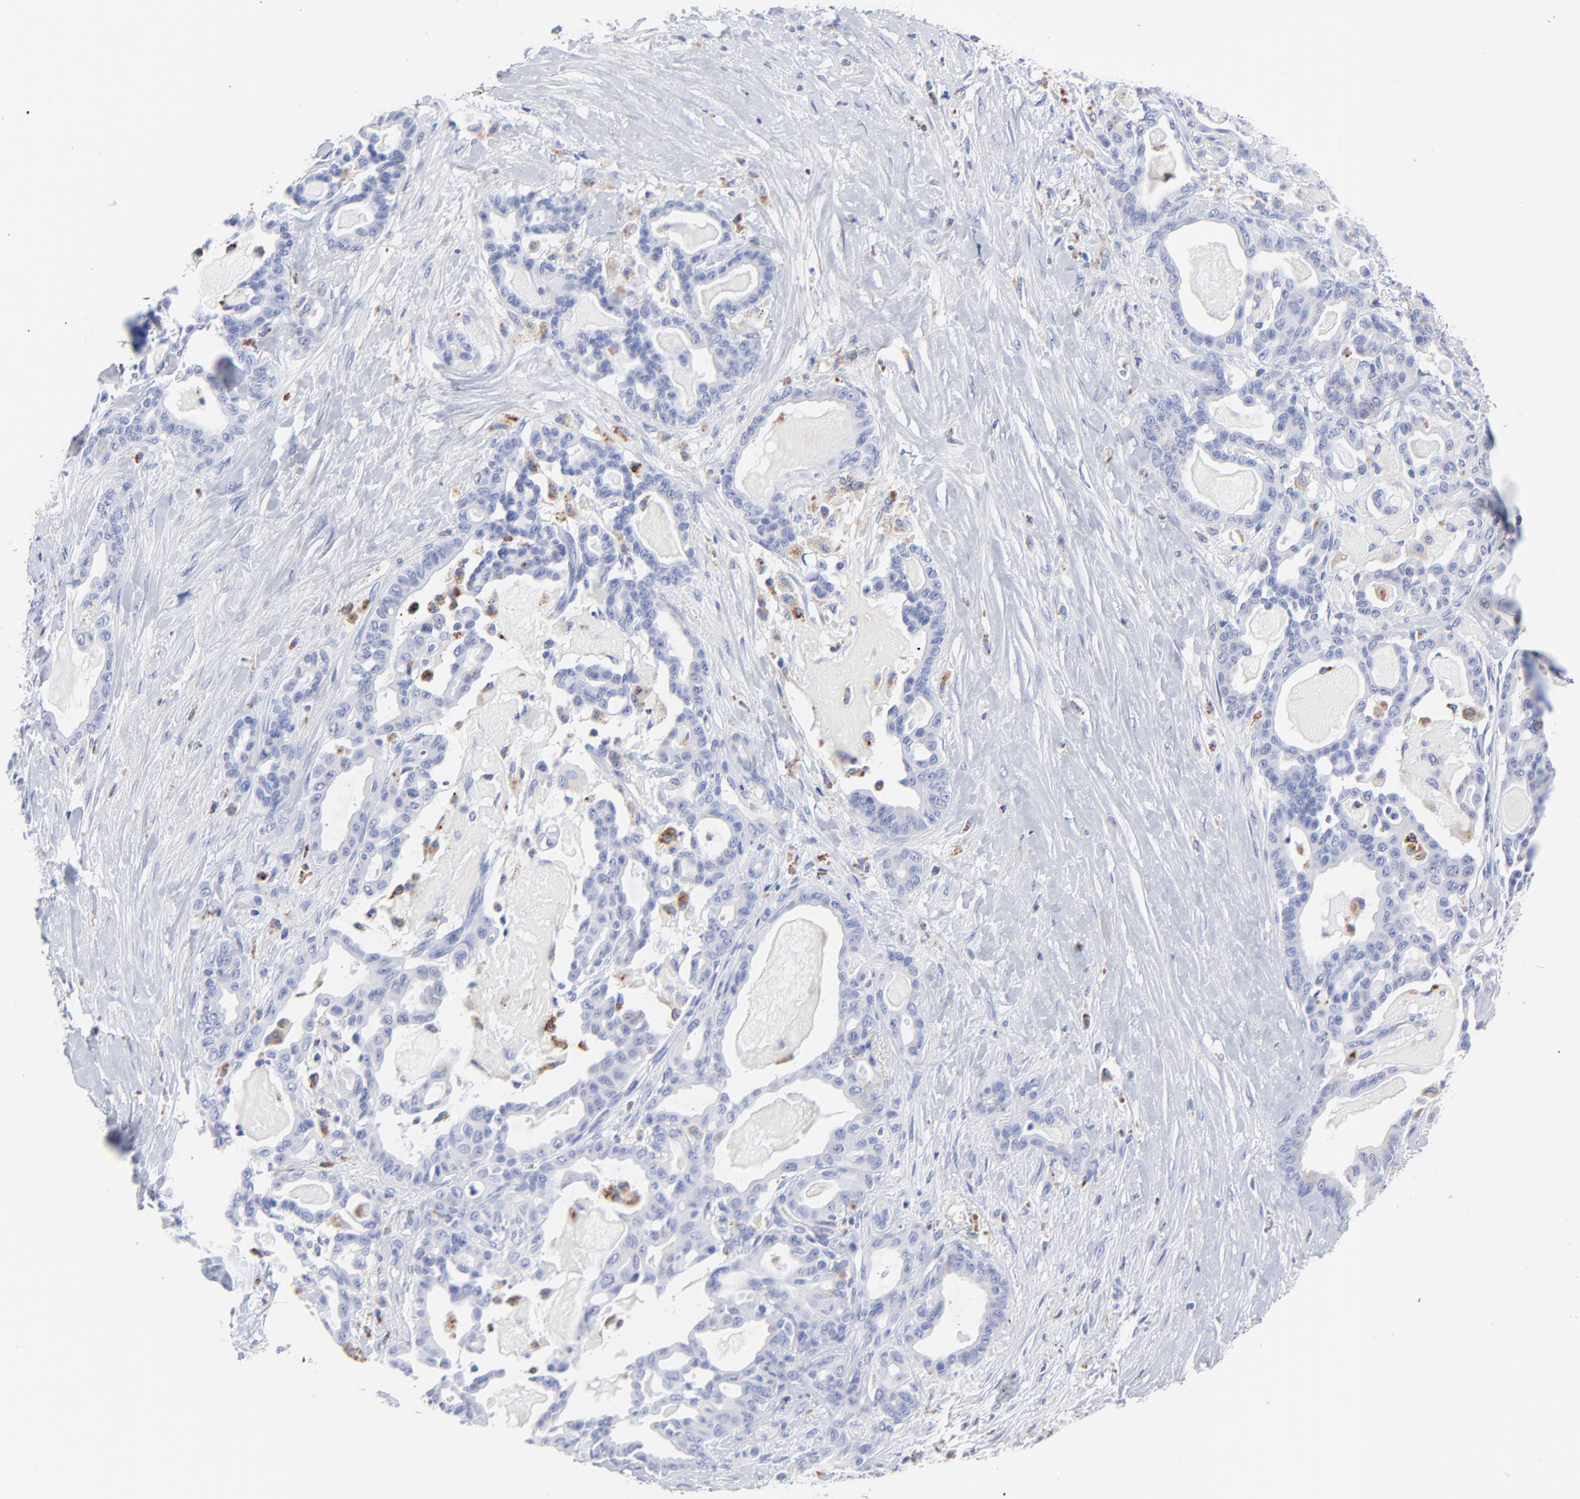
{"staining": {"intensity": "negative", "quantity": "none", "location": "none"}, "tissue": "pancreatic cancer", "cell_type": "Tumor cells", "image_type": "cancer", "snomed": [{"axis": "morphology", "description": "Adenocarcinoma, NOS"}, {"axis": "topography", "description": "Pancreas"}], "caption": "The image displays no staining of tumor cells in adenocarcinoma (pancreatic).", "gene": "CPVL", "patient": {"sex": "male", "age": 63}}